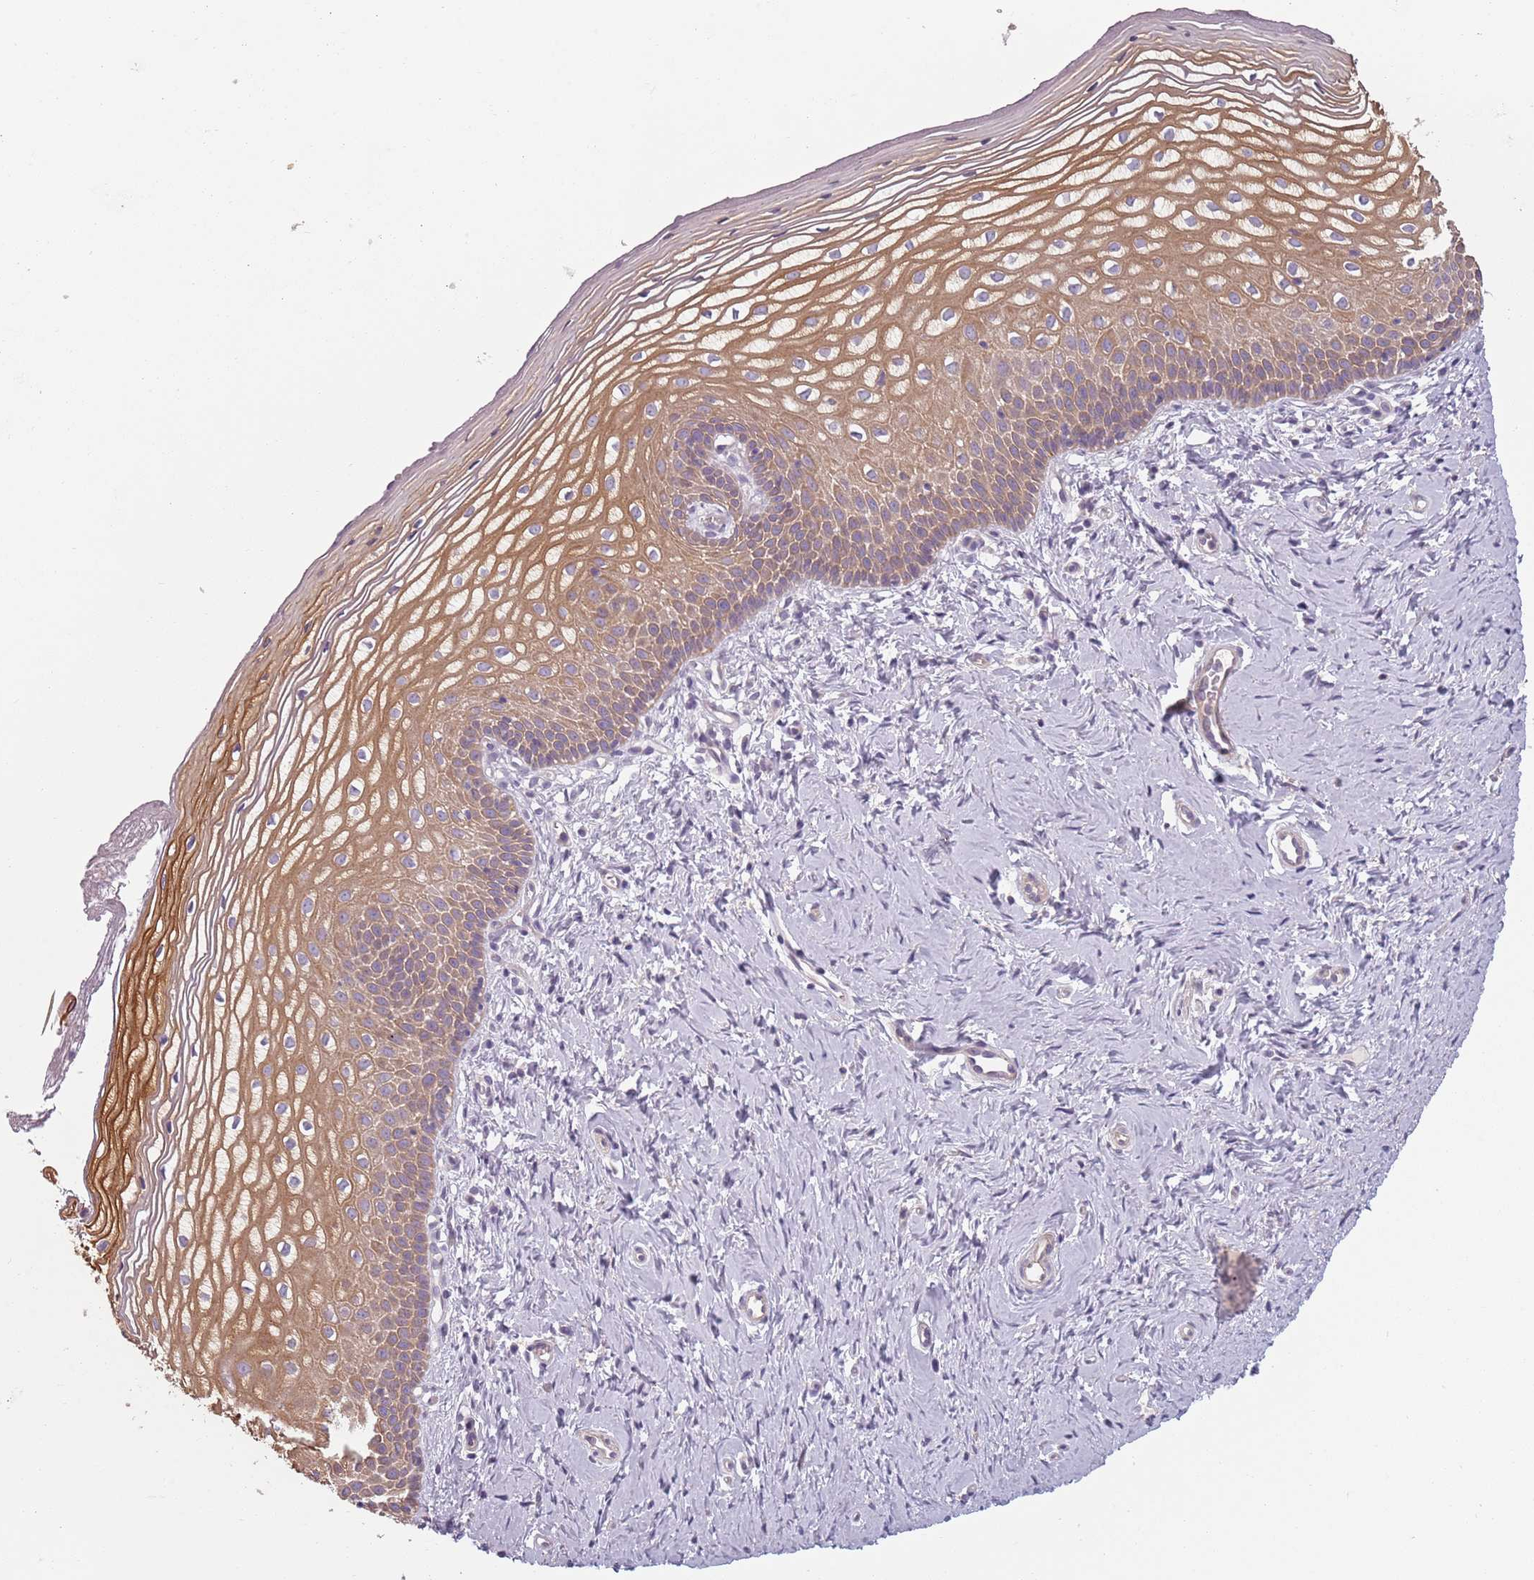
{"staining": {"intensity": "moderate", "quantity": ">75%", "location": "cytoplasmic/membranous"}, "tissue": "vagina", "cell_type": "Squamous epithelial cells", "image_type": "normal", "snomed": [{"axis": "morphology", "description": "Normal tissue, NOS"}, {"axis": "topography", "description": "Vagina"}], "caption": "IHC micrograph of benign vagina: vagina stained using IHC displays medium levels of moderate protein expression localized specifically in the cytoplasmic/membranous of squamous epithelial cells, appearing as a cytoplasmic/membranous brown color.", "gene": "TLCD2", "patient": {"sex": "female", "age": 65}}